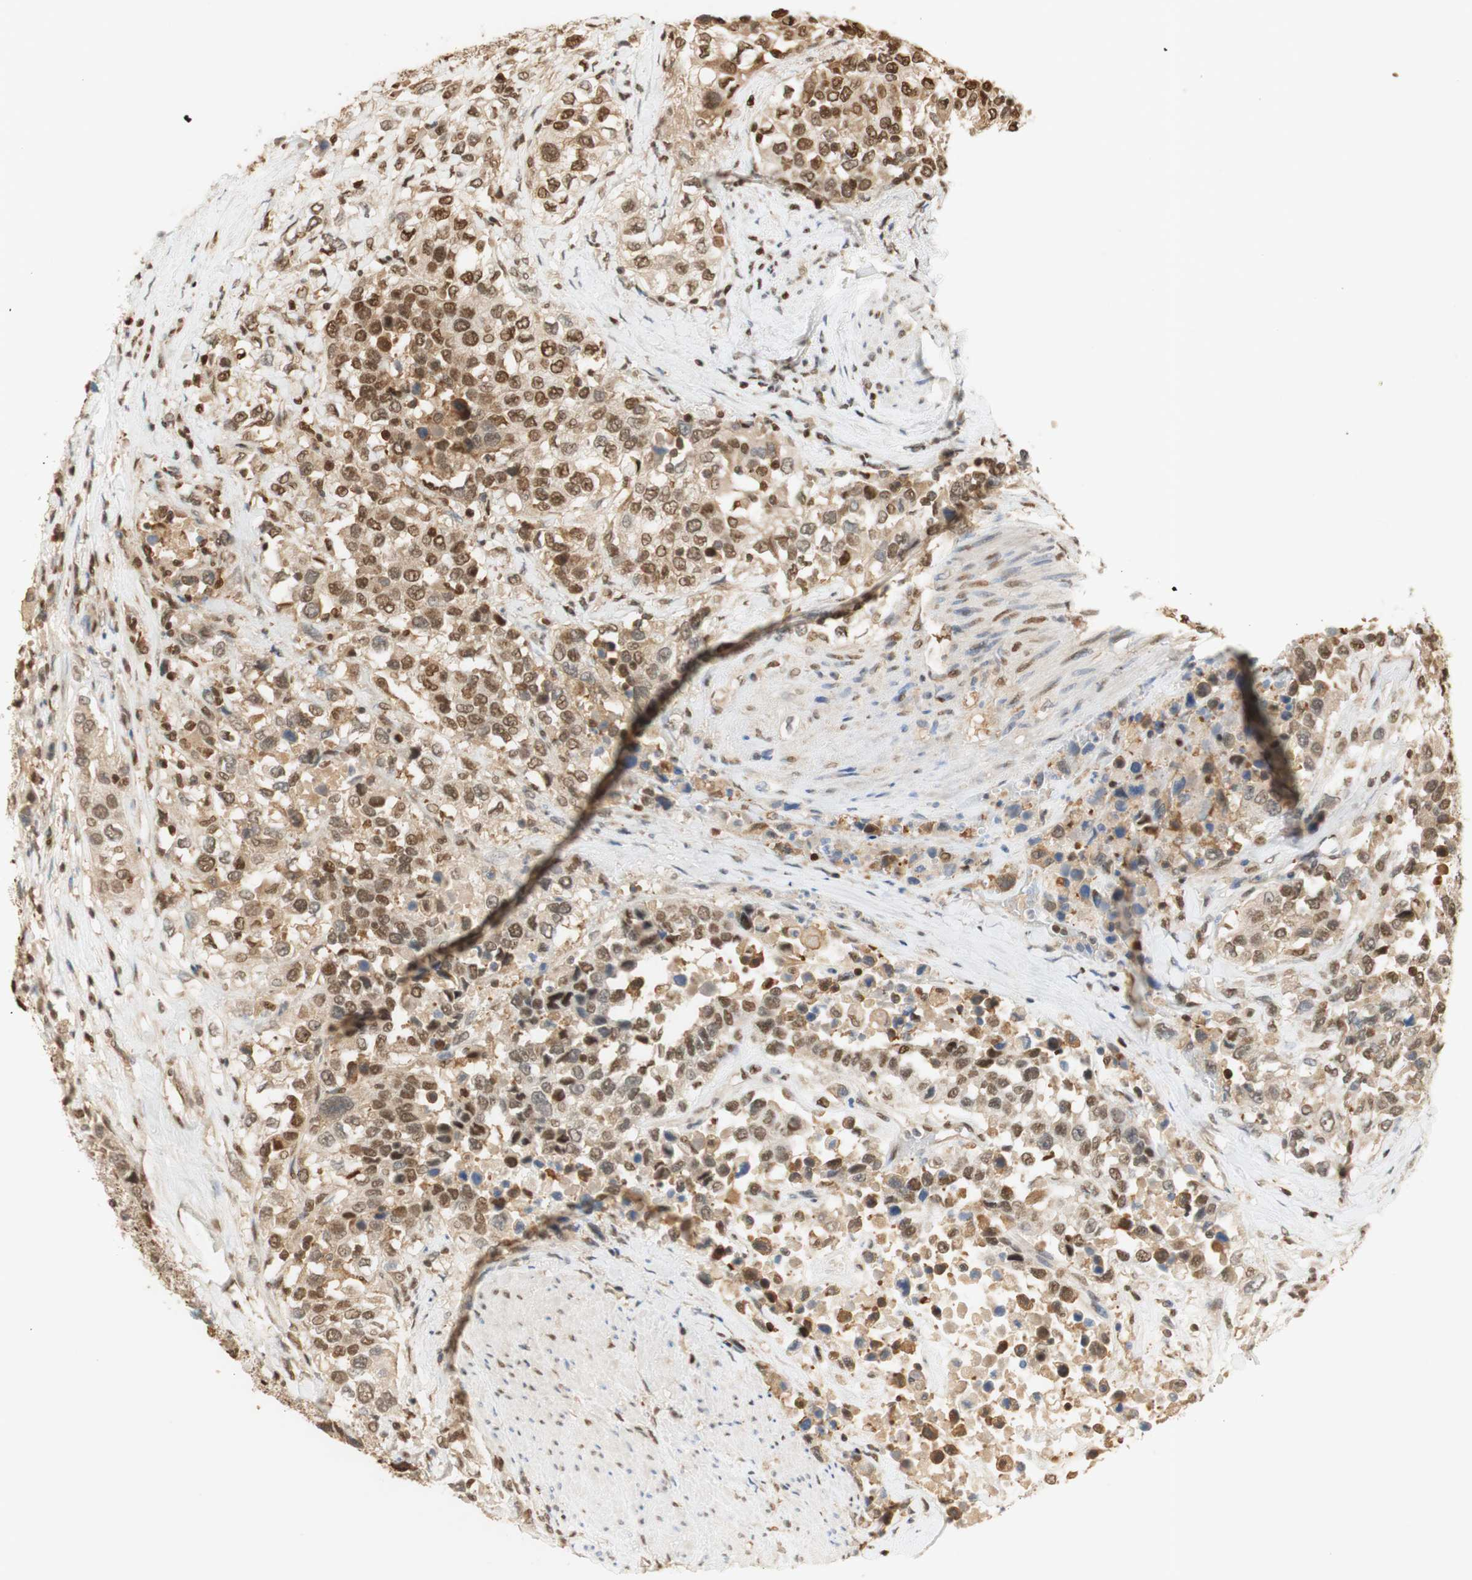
{"staining": {"intensity": "moderate", "quantity": ">75%", "location": "cytoplasmic/membranous,nuclear"}, "tissue": "urothelial cancer", "cell_type": "Tumor cells", "image_type": "cancer", "snomed": [{"axis": "morphology", "description": "Urothelial carcinoma, High grade"}, {"axis": "topography", "description": "Urinary bladder"}], "caption": "Urothelial cancer was stained to show a protein in brown. There is medium levels of moderate cytoplasmic/membranous and nuclear expression in approximately >75% of tumor cells.", "gene": "NAP1L4", "patient": {"sex": "female", "age": 80}}